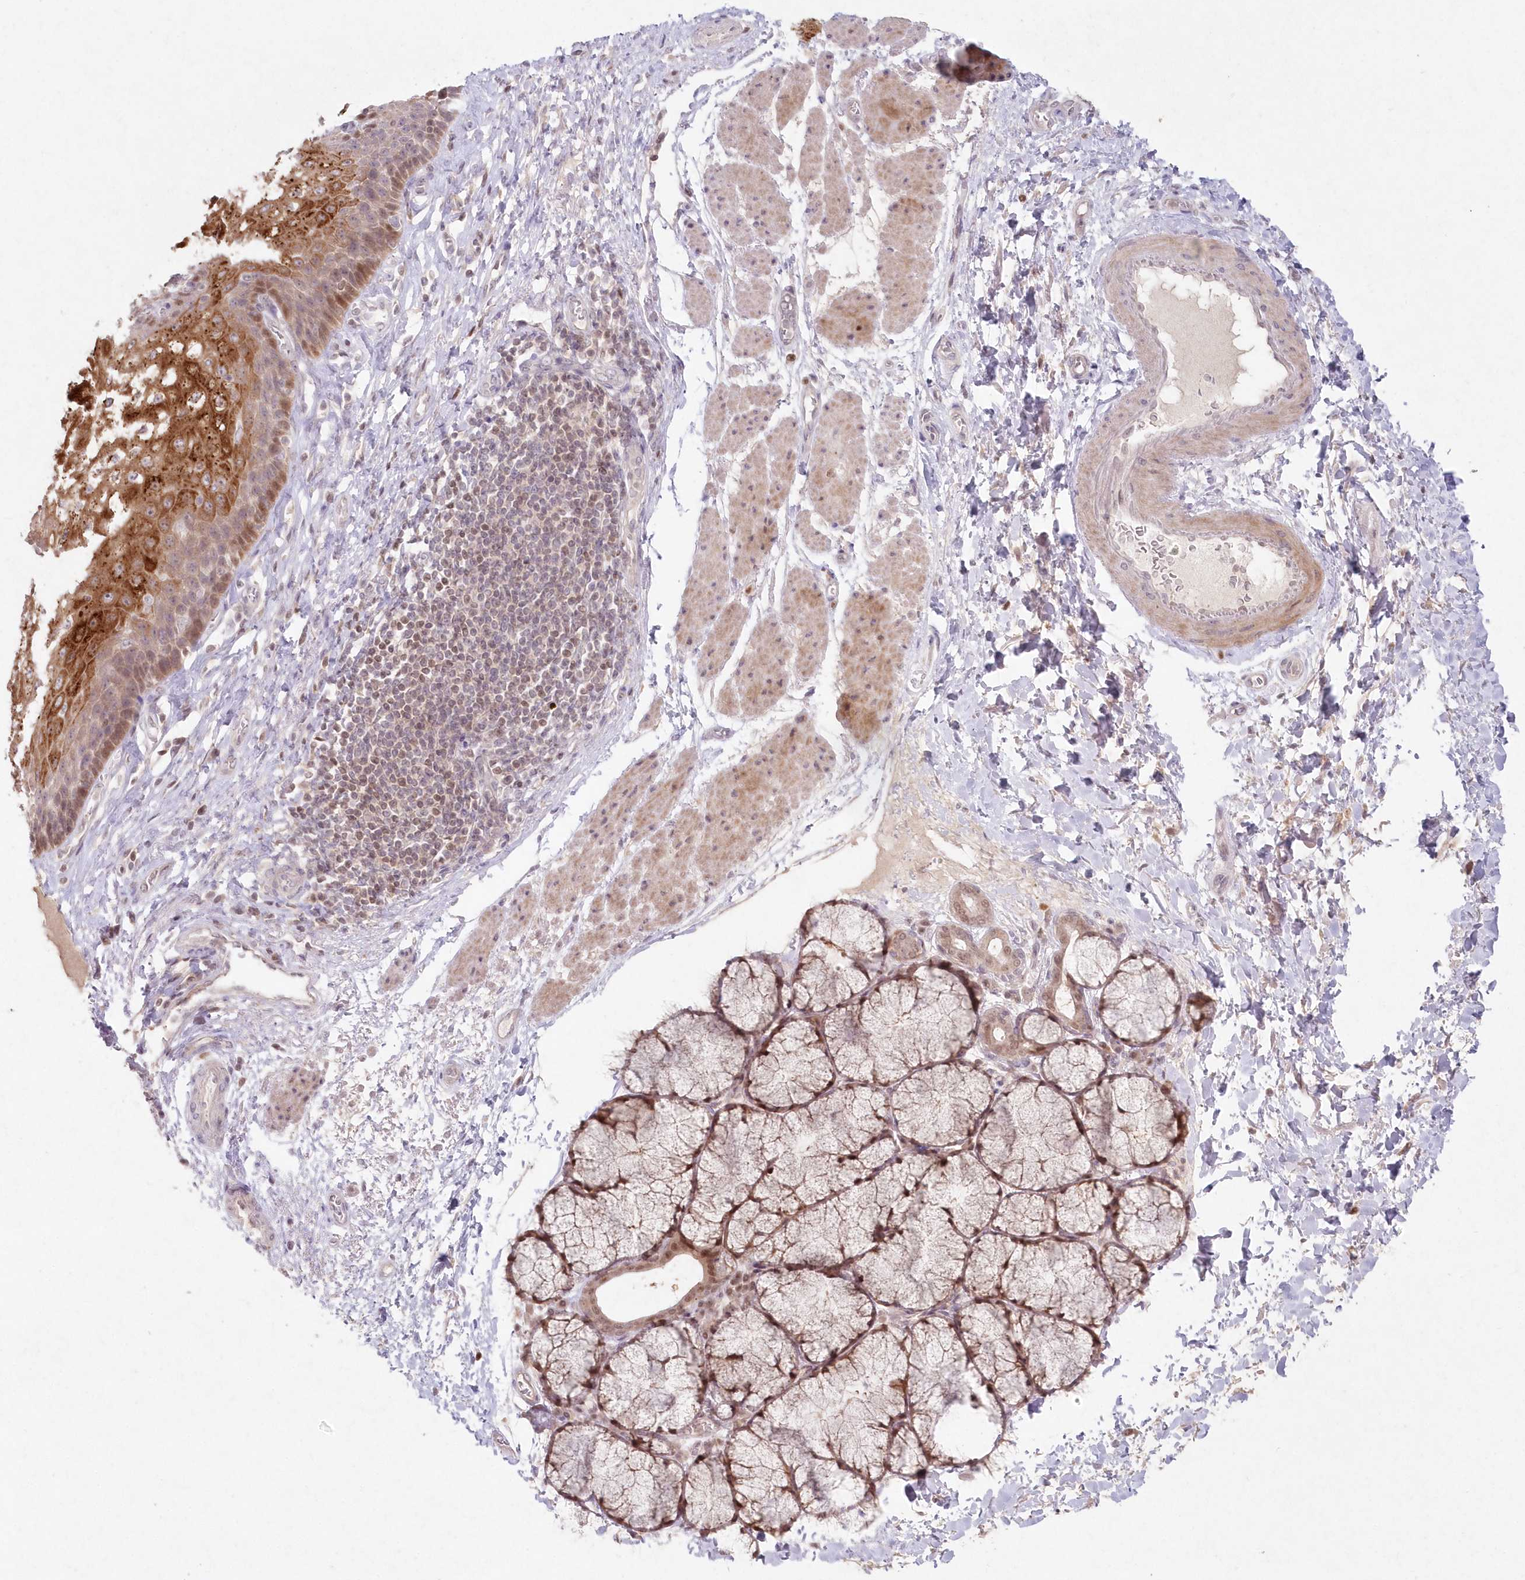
{"staining": {"intensity": "strong", "quantity": ">75%", "location": "cytoplasmic/membranous,nuclear"}, "tissue": "esophagus", "cell_type": "Squamous epithelial cells", "image_type": "normal", "snomed": [{"axis": "morphology", "description": "Normal tissue, NOS"}, {"axis": "topography", "description": "Esophagus"}], "caption": "Normal esophagus reveals strong cytoplasmic/membranous,nuclear expression in approximately >75% of squamous epithelial cells.", "gene": "ASCC1", "patient": {"sex": "male", "age": 54}}